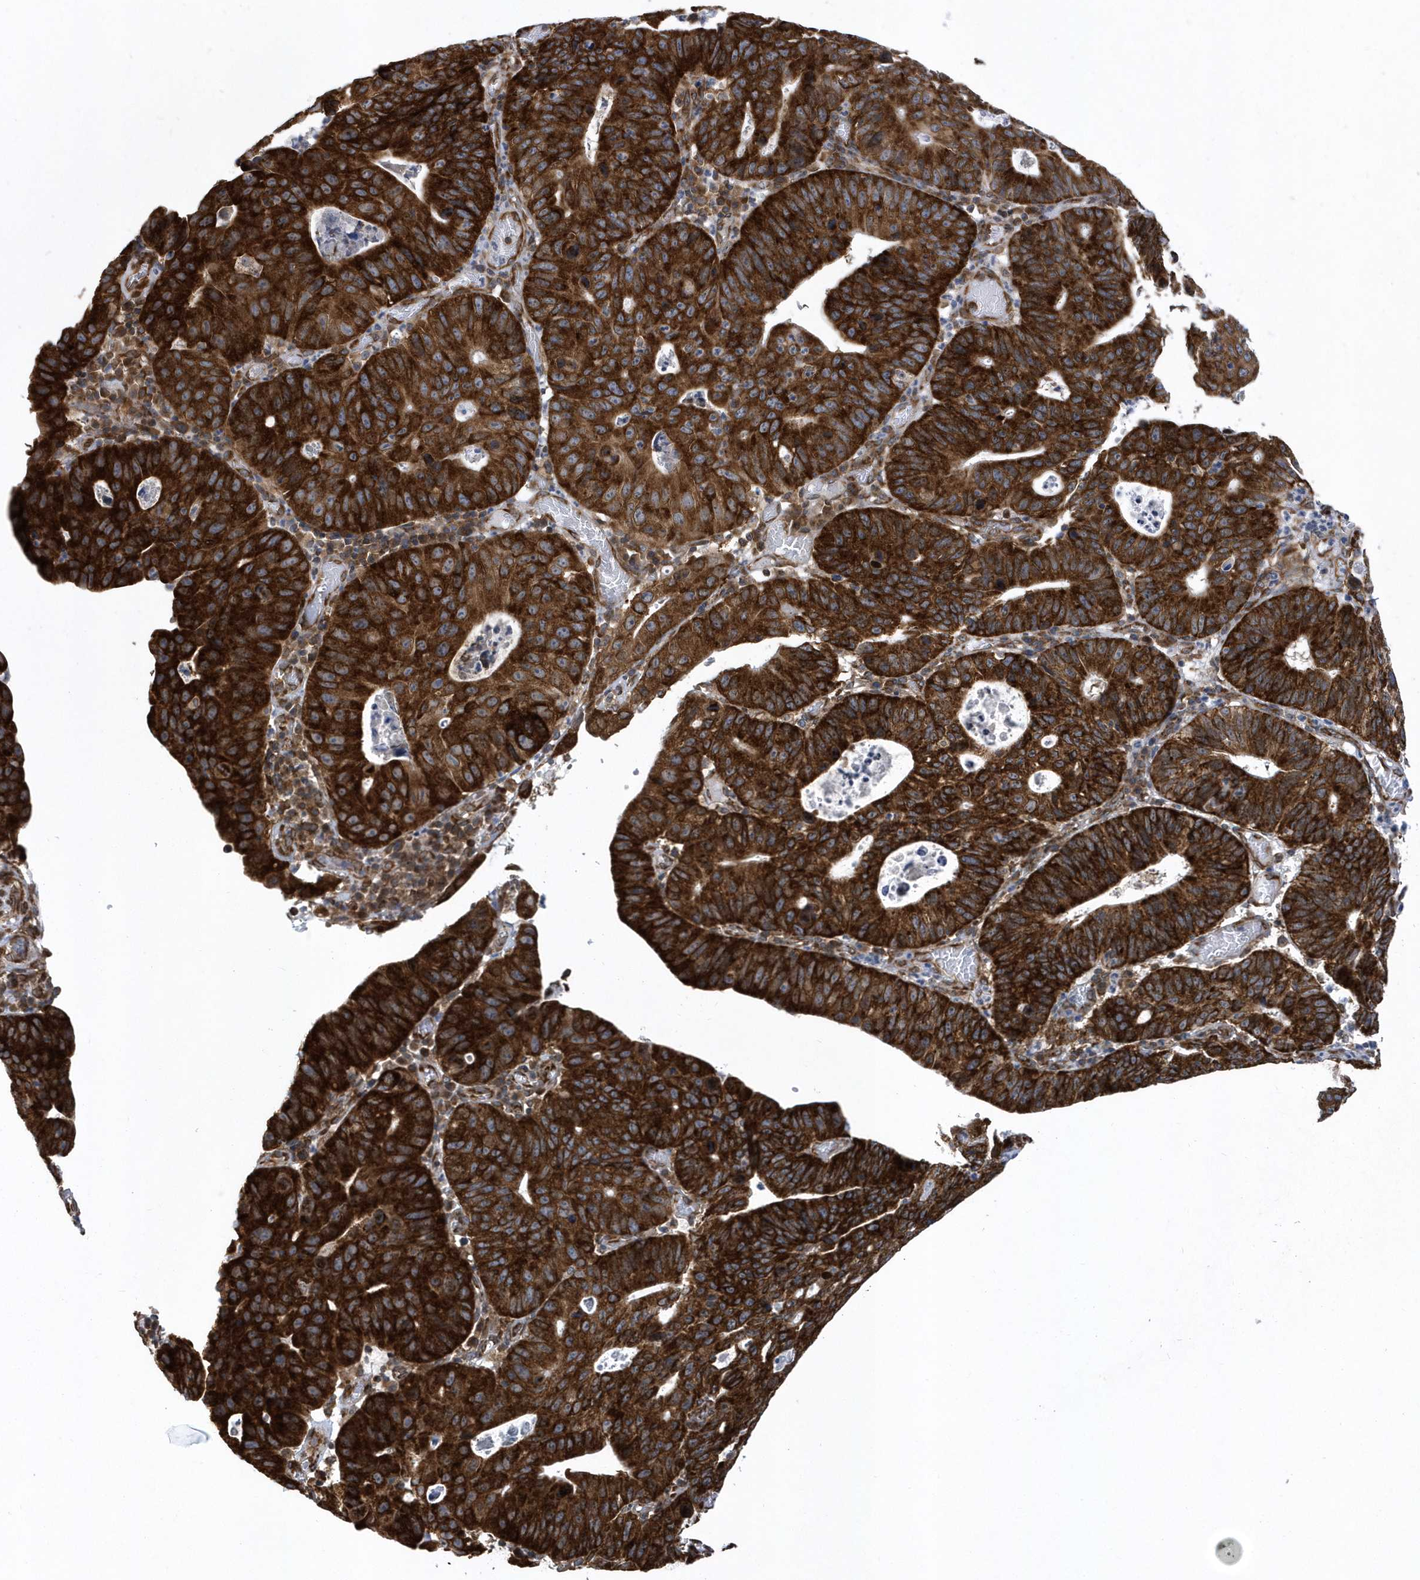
{"staining": {"intensity": "strong", "quantity": ">75%", "location": "cytoplasmic/membranous"}, "tissue": "stomach cancer", "cell_type": "Tumor cells", "image_type": "cancer", "snomed": [{"axis": "morphology", "description": "Adenocarcinoma, NOS"}, {"axis": "topography", "description": "Stomach"}], "caption": "This image reveals immunohistochemistry staining of stomach adenocarcinoma, with high strong cytoplasmic/membranous positivity in about >75% of tumor cells.", "gene": "PHF1", "patient": {"sex": "male", "age": 59}}